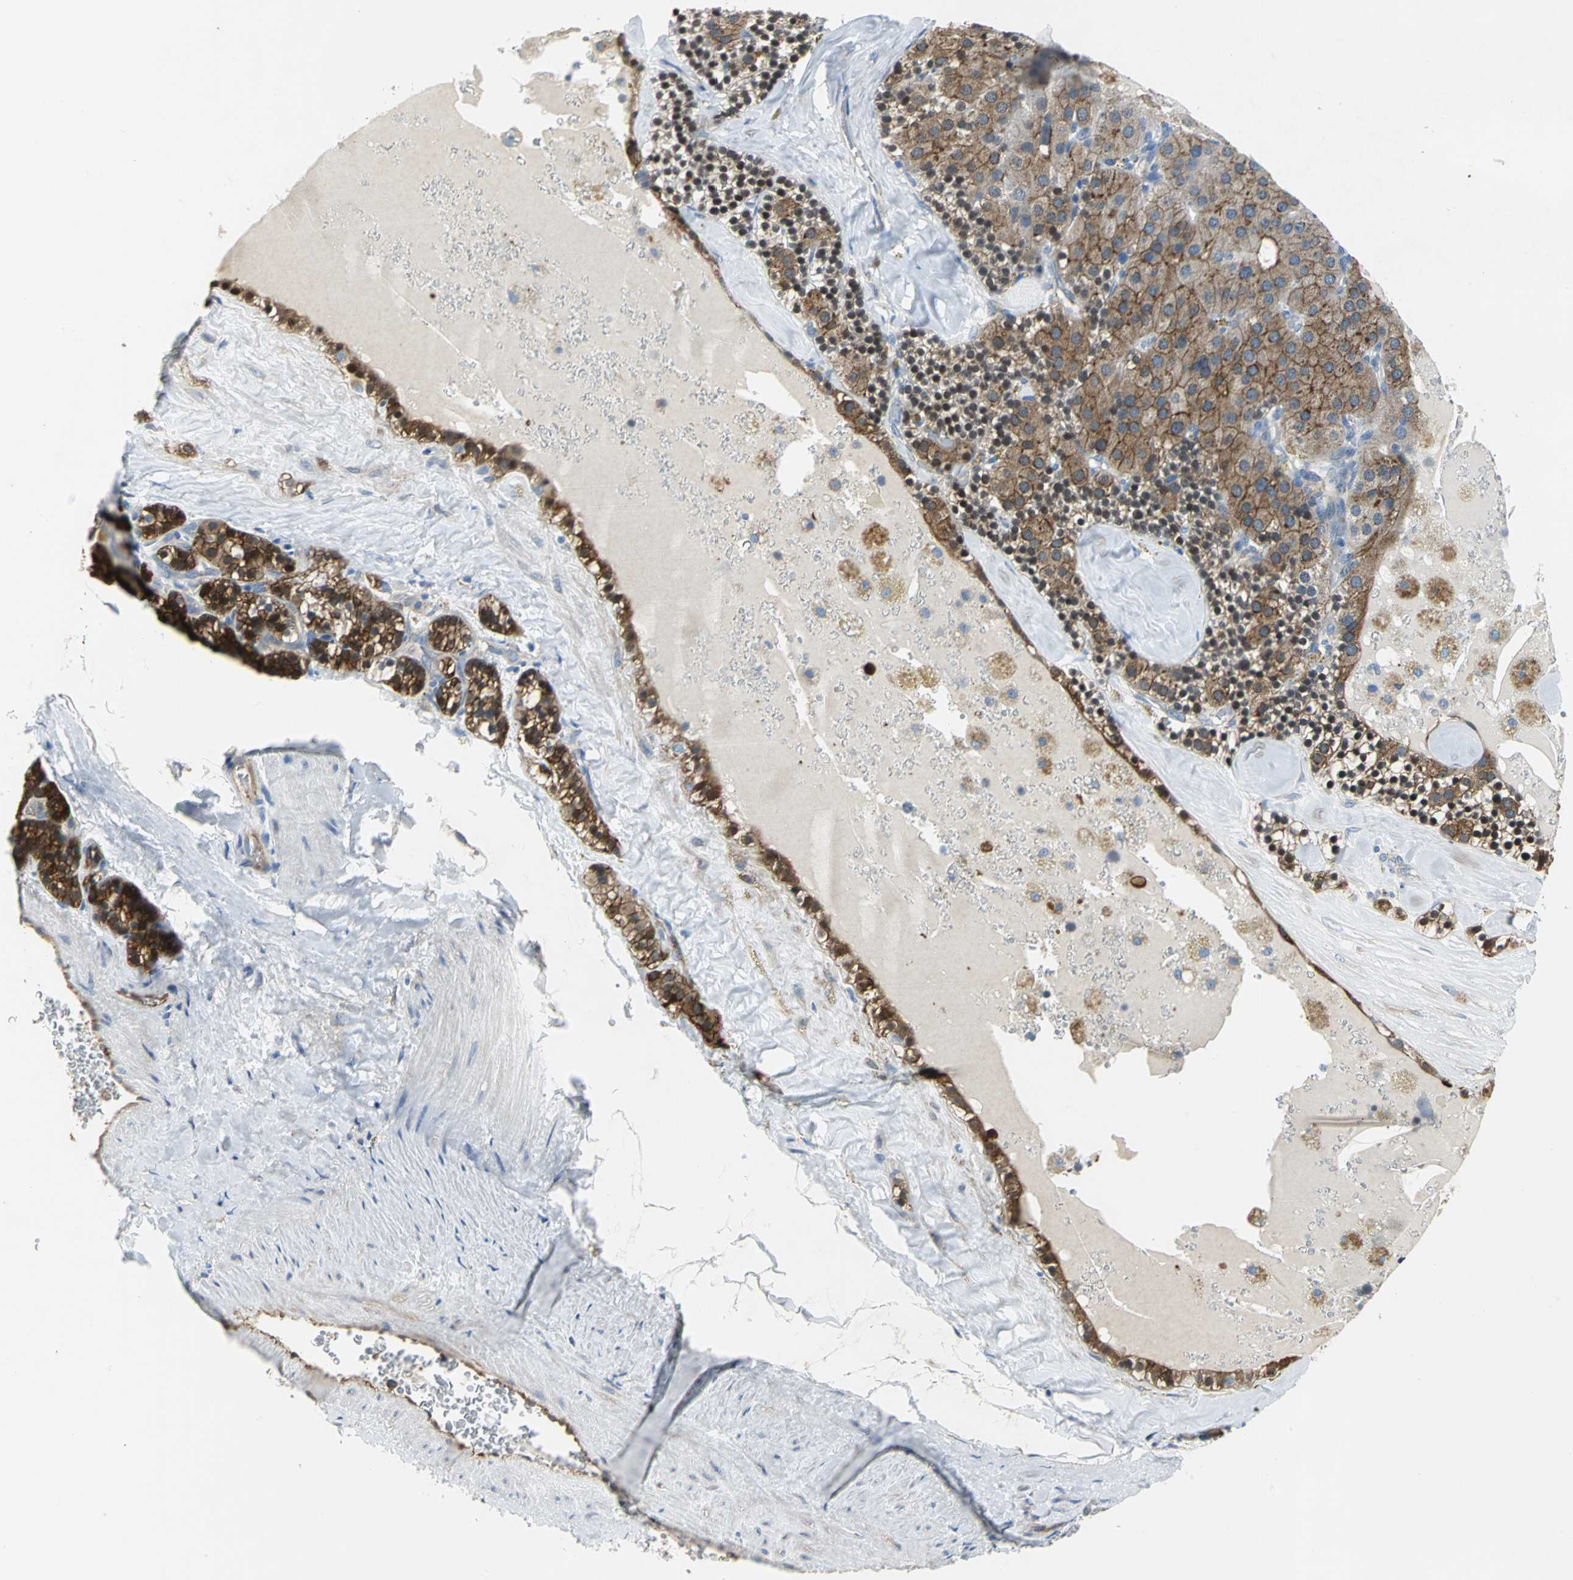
{"staining": {"intensity": "strong", "quantity": "25%-75%", "location": "cytoplasmic/membranous,nuclear"}, "tissue": "parathyroid gland", "cell_type": "Glandular cells", "image_type": "normal", "snomed": [{"axis": "morphology", "description": "Normal tissue, NOS"}, {"axis": "morphology", "description": "Adenoma, NOS"}, {"axis": "topography", "description": "Parathyroid gland"}], "caption": "This image reveals immunohistochemistry (IHC) staining of unremarkable human parathyroid gland, with high strong cytoplasmic/membranous,nuclear expression in about 25%-75% of glandular cells.", "gene": "ENSG00000285130", "patient": {"sex": "female", "age": 86}}